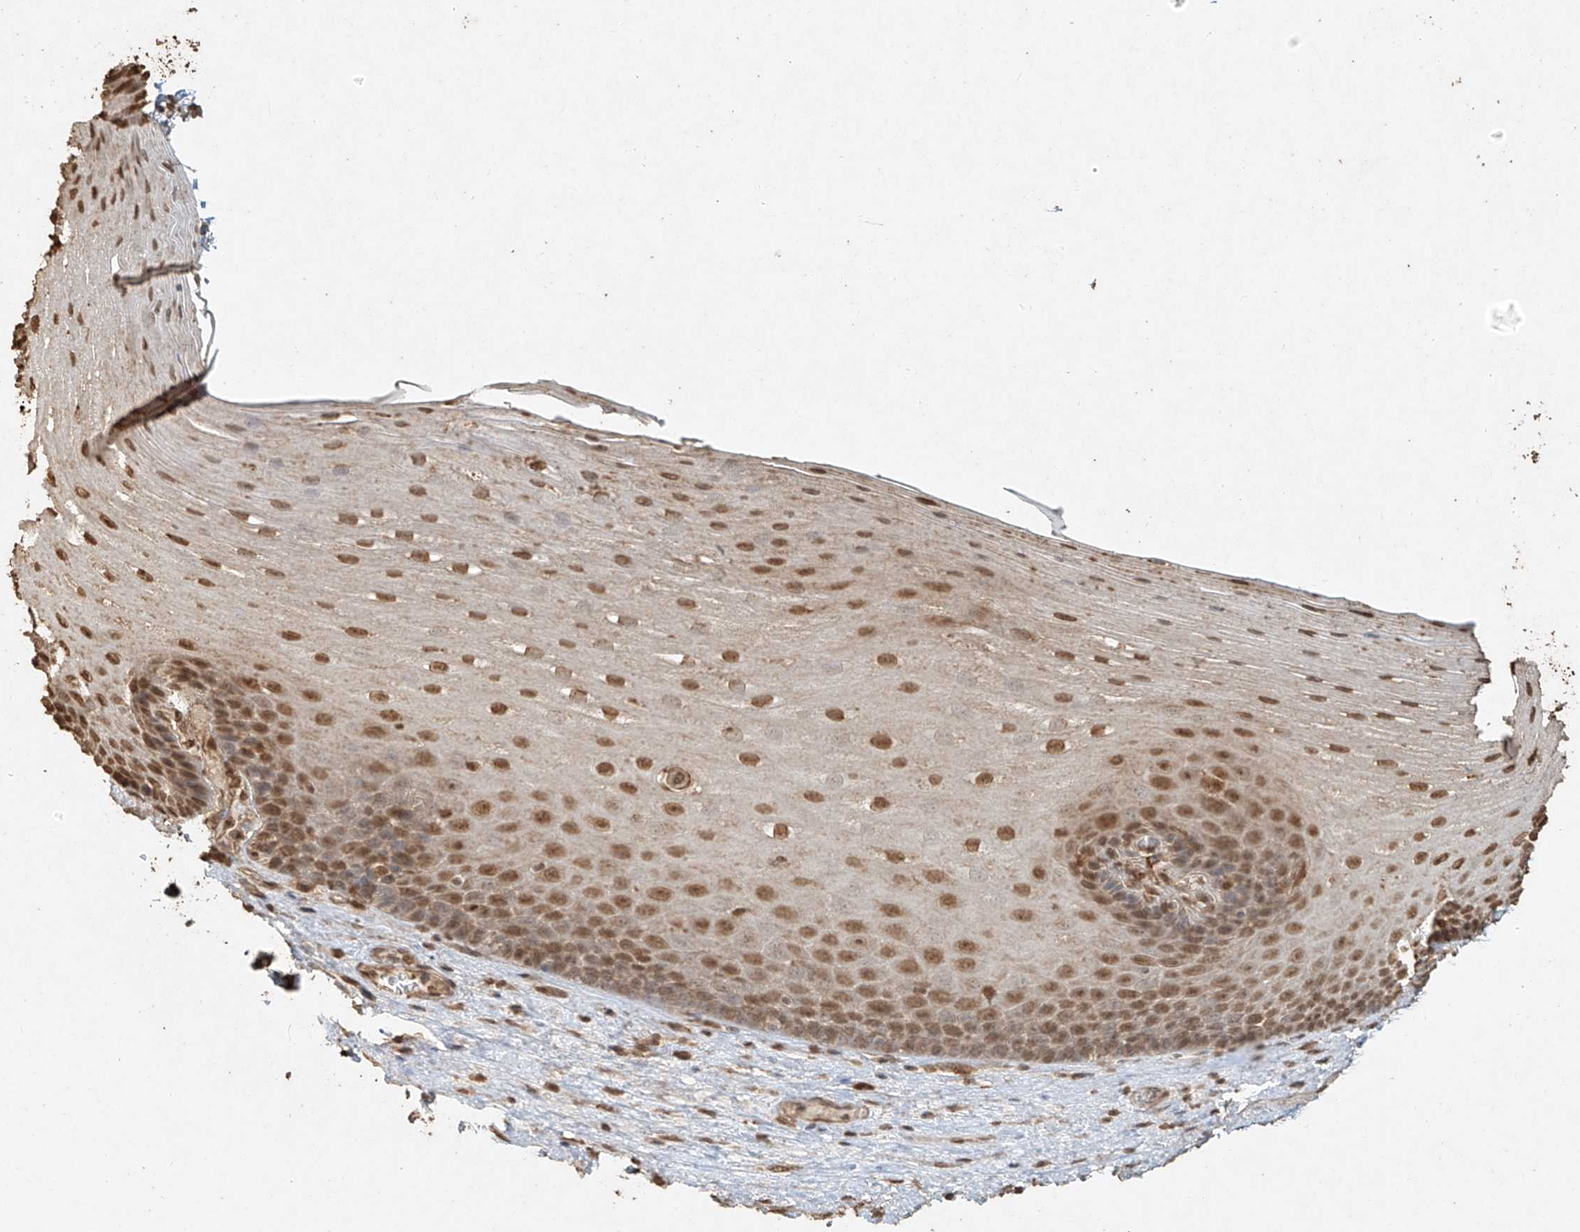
{"staining": {"intensity": "moderate", "quantity": ">75%", "location": "nuclear"}, "tissue": "esophagus", "cell_type": "Squamous epithelial cells", "image_type": "normal", "snomed": [{"axis": "morphology", "description": "Normal tissue, NOS"}, {"axis": "topography", "description": "Esophagus"}], "caption": "Protein expression by immunohistochemistry (IHC) displays moderate nuclear expression in about >75% of squamous epithelial cells in normal esophagus.", "gene": "TIGAR", "patient": {"sex": "male", "age": 62}}